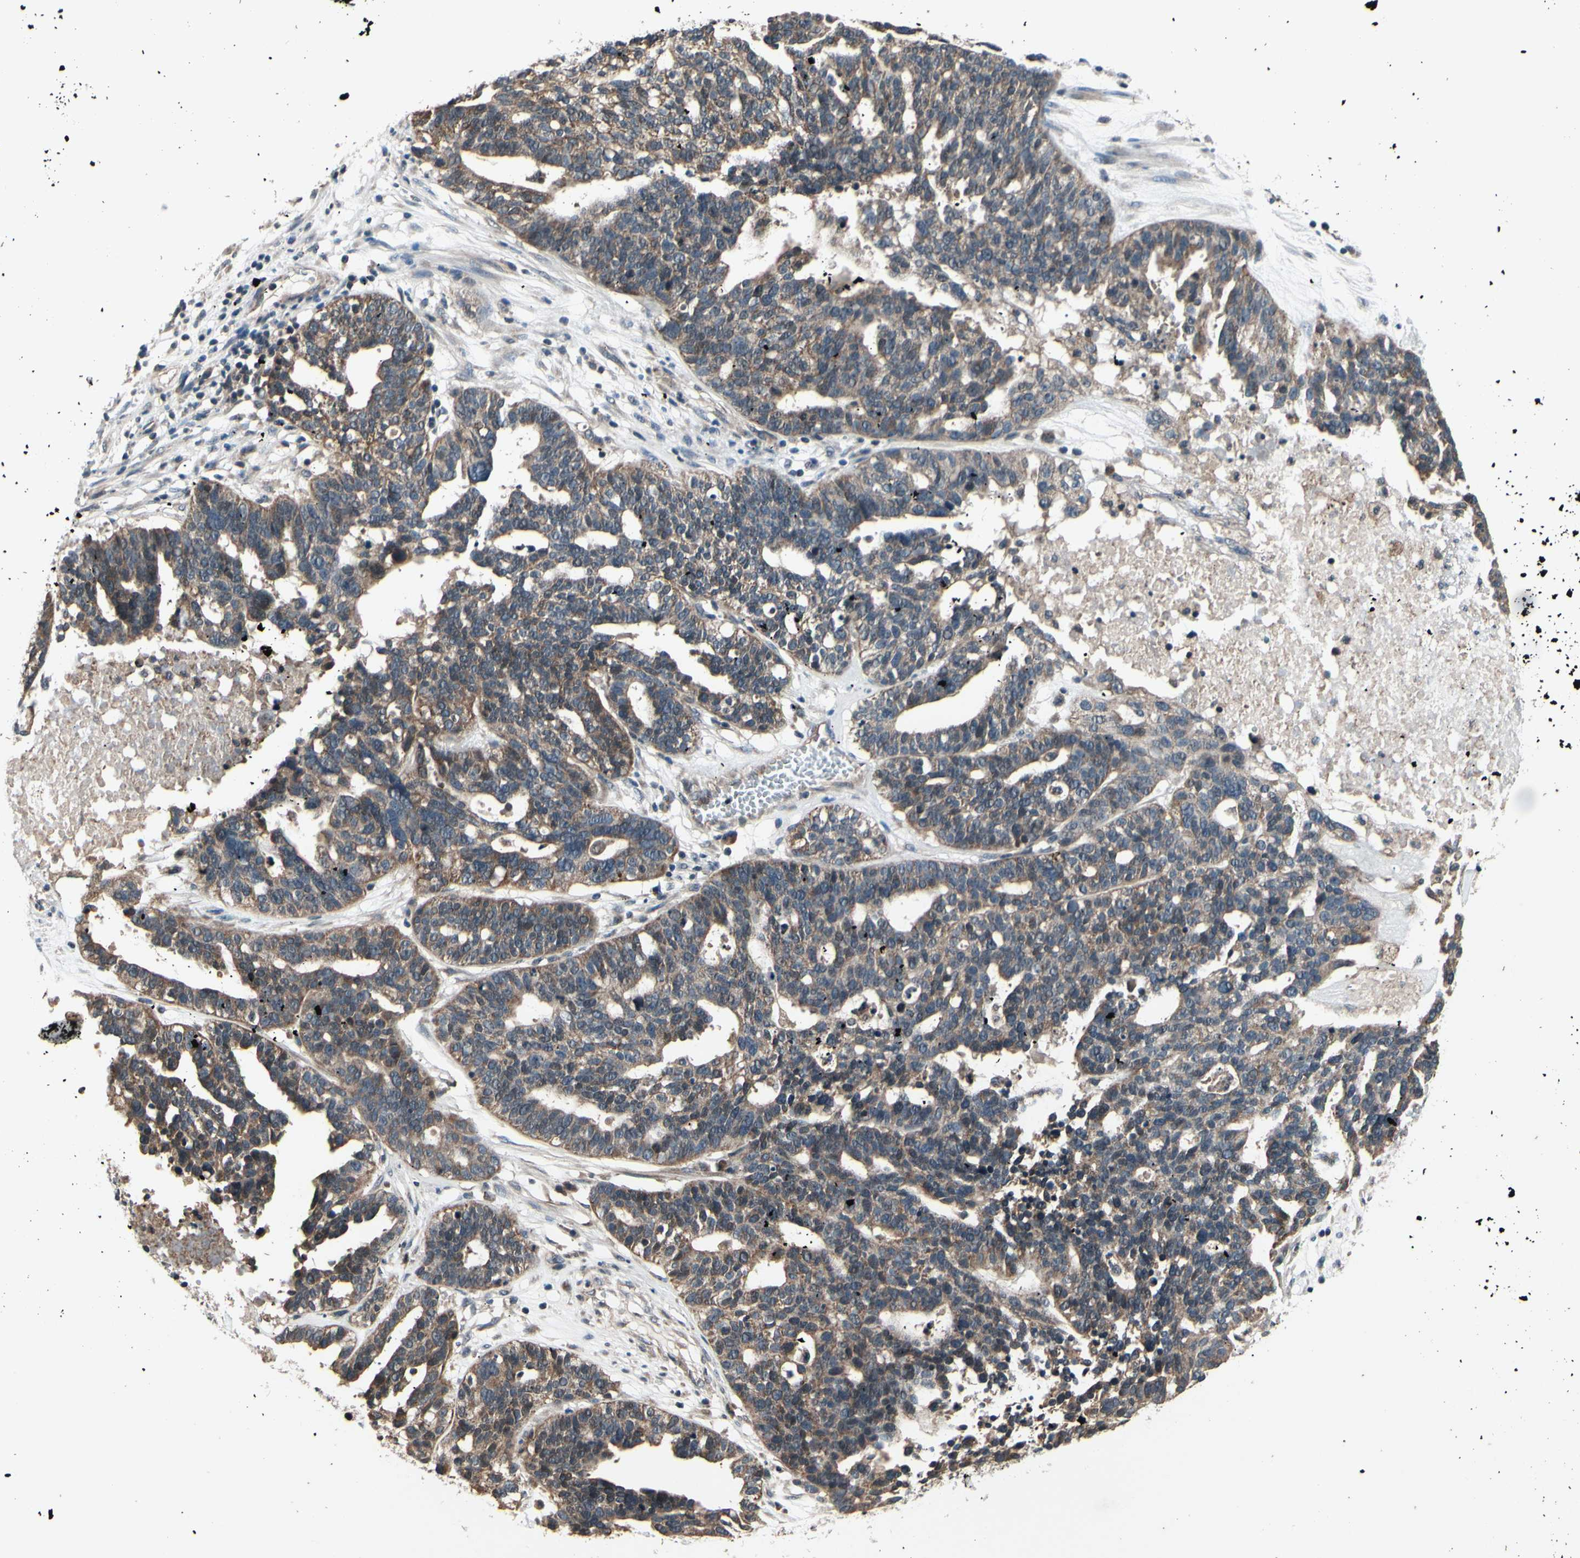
{"staining": {"intensity": "moderate", "quantity": ">75%", "location": "cytoplasmic/membranous"}, "tissue": "ovarian cancer", "cell_type": "Tumor cells", "image_type": "cancer", "snomed": [{"axis": "morphology", "description": "Cystadenocarcinoma, serous, NOS"}, {"axis": "topography", "description": "Ovary"}], "caption": "Immunohistochemical staining of human ovarian cancer demonstrates moderate cytoplasmic/membranous protein staining in about >75% of tumor cells.", "gene": "MBTPS2", "patient": {"sex": "female", "age": 59}}